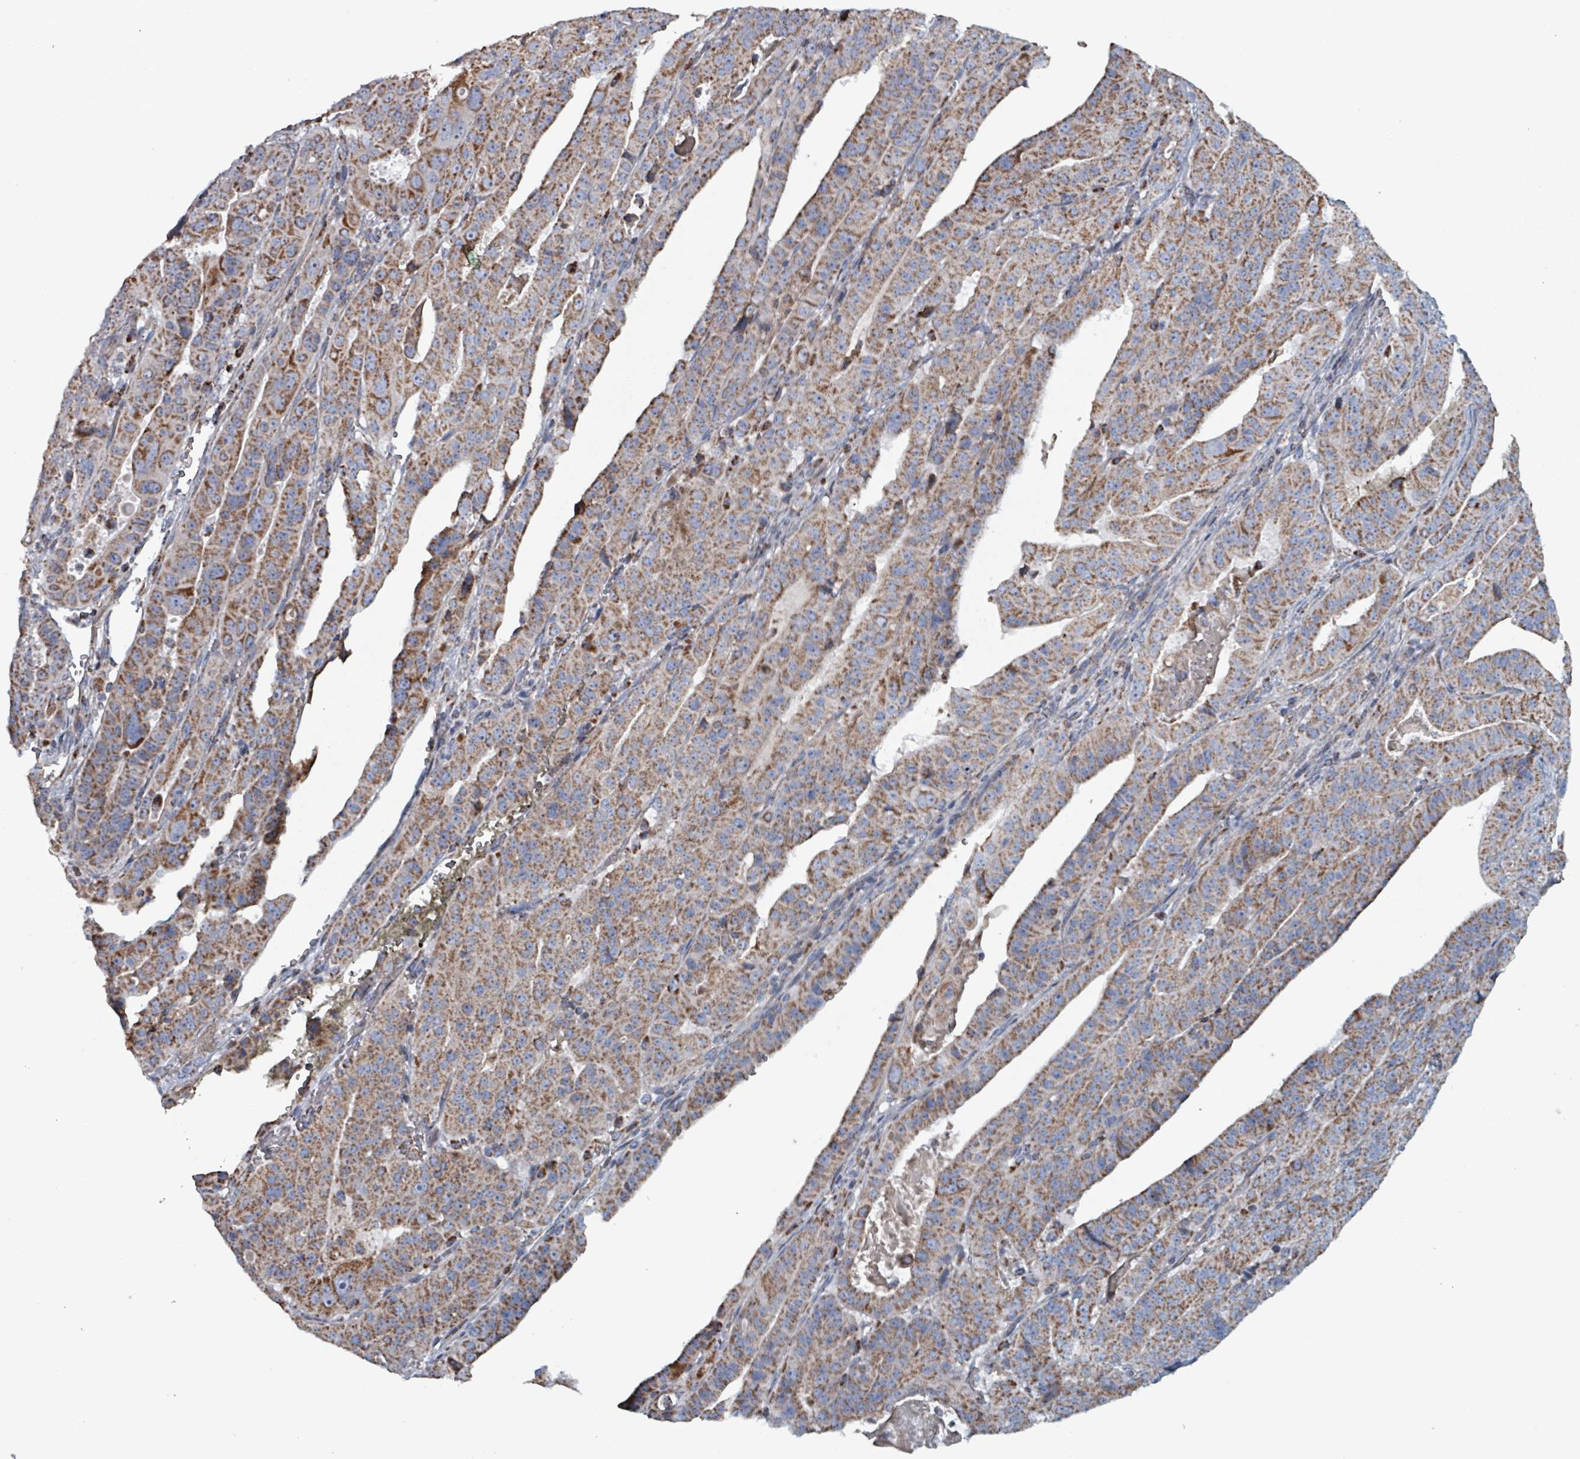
{"staining": {"intensity": "moderate", "quantity": ">75%", "location": "cytoplasmic/membranous"}, "tissue": "stomach cancer", "cell_type": "Tumor cells", "image_type": "cancer", "snomed": [{"axis": "morphology", "description": "Adenocarcinoma, NOS"}, {"axis": "topography", "description": "Stomach"}], "caption": "An immunohistochemistry (IHC) photomicrograph of neoplastic tissue is shown. Protein staining in brown shows moderate cytoplasmic/membranous positivity in adenocarcinoma (stomach) within tumor cells. (IHC, brightfield microscopy, high magnification).", "gene": "ABHD18", "patient": {"sex": "male", "age": 48}}